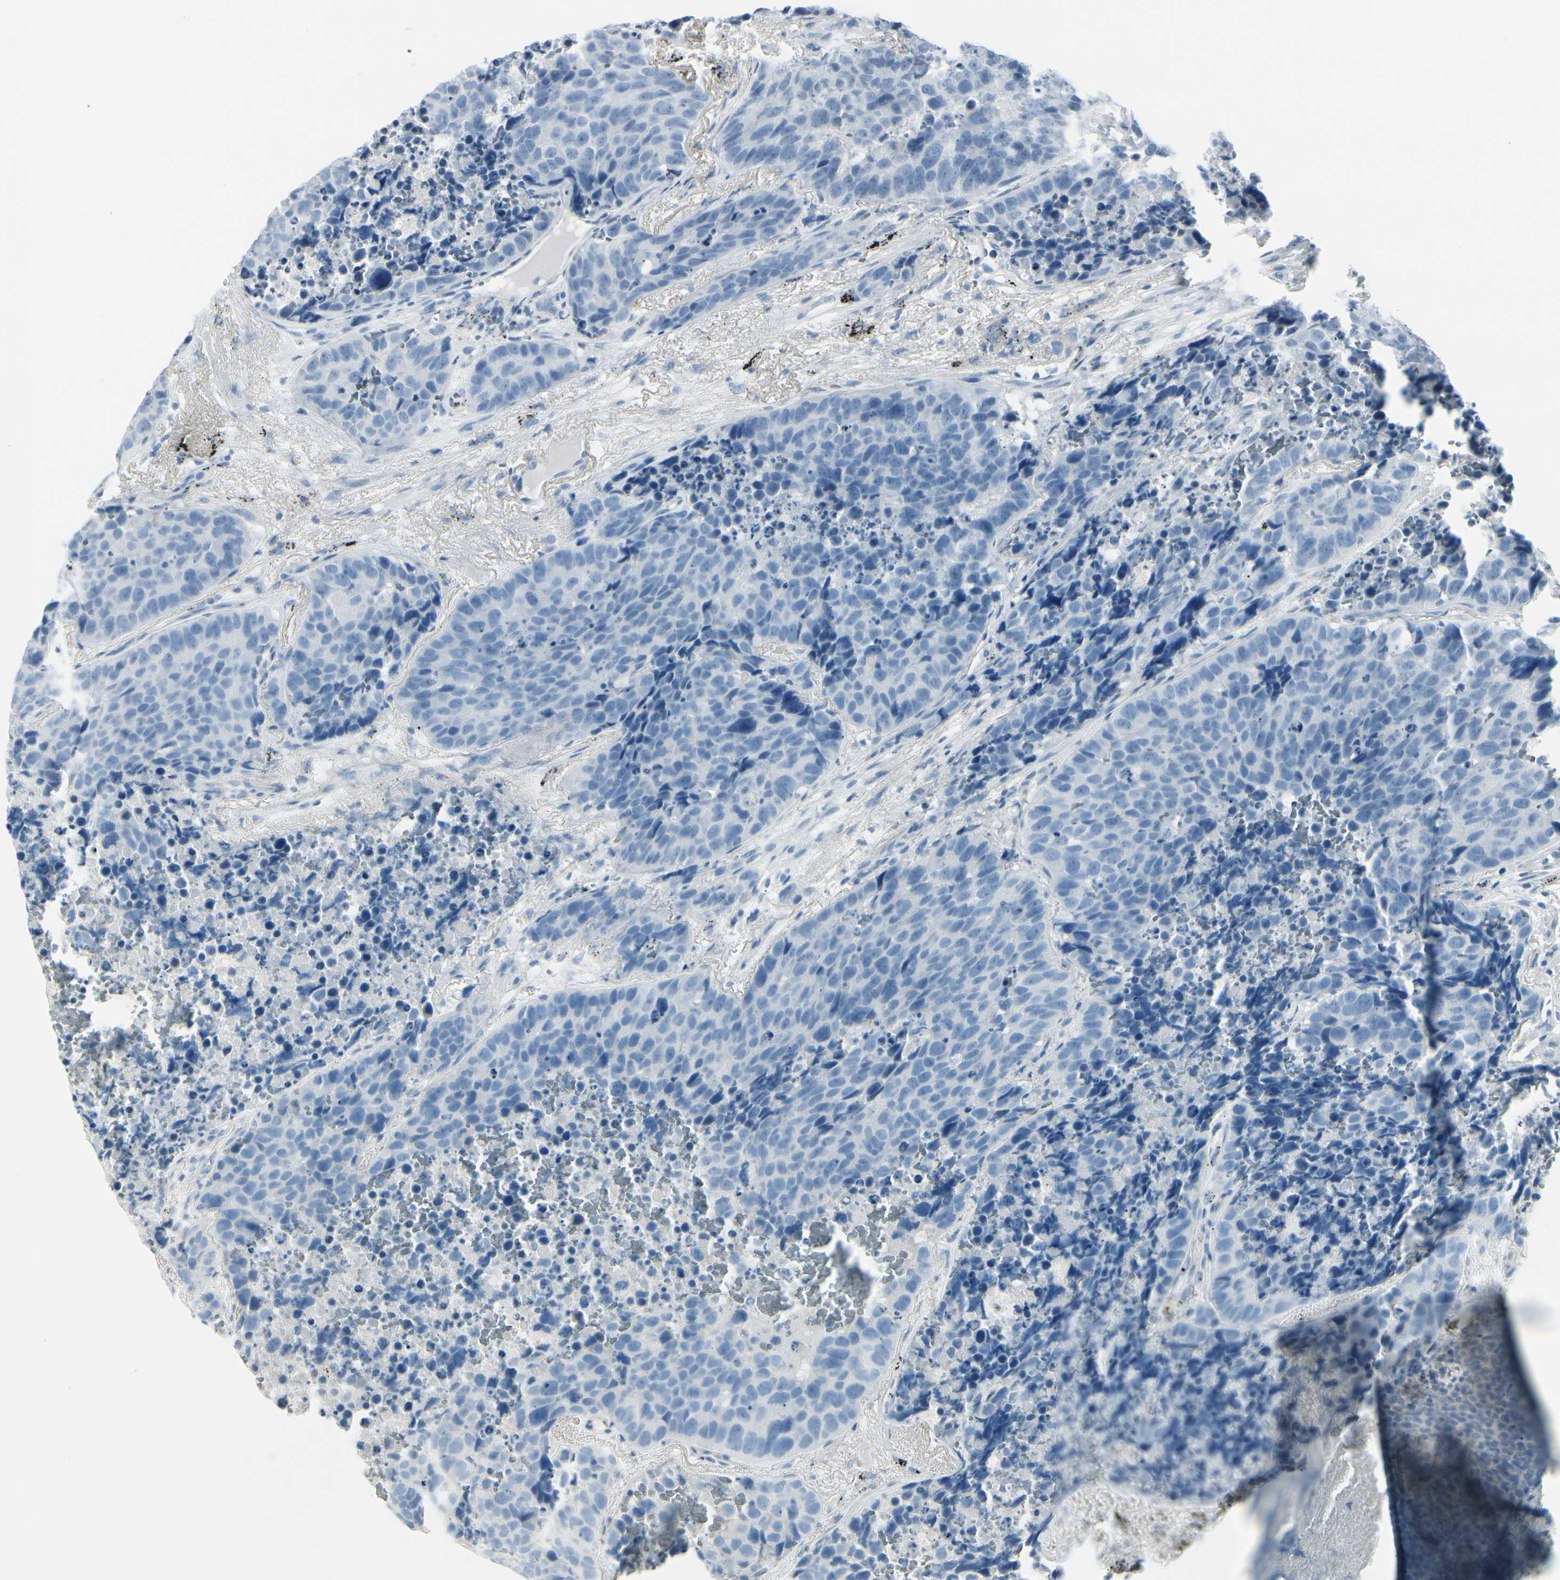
{"staining": {"intensity": "negative", "quantity": "none", "location": "none"}, "tissue": "carcinoid", "cell_type": "Tumor cells", "image_type": "cancer", "snomed": [{"axis": "morphology", "description": "Carcinoid, malignant, NOS"}, {"axis": "topography", "description": "Lung"}], "caption": "Histopathology image shows no significant protein expression in tumor cells of malignant carcinoid.", "gene": "CDHR5", "patient": {"sex": "male", "age": 60}}